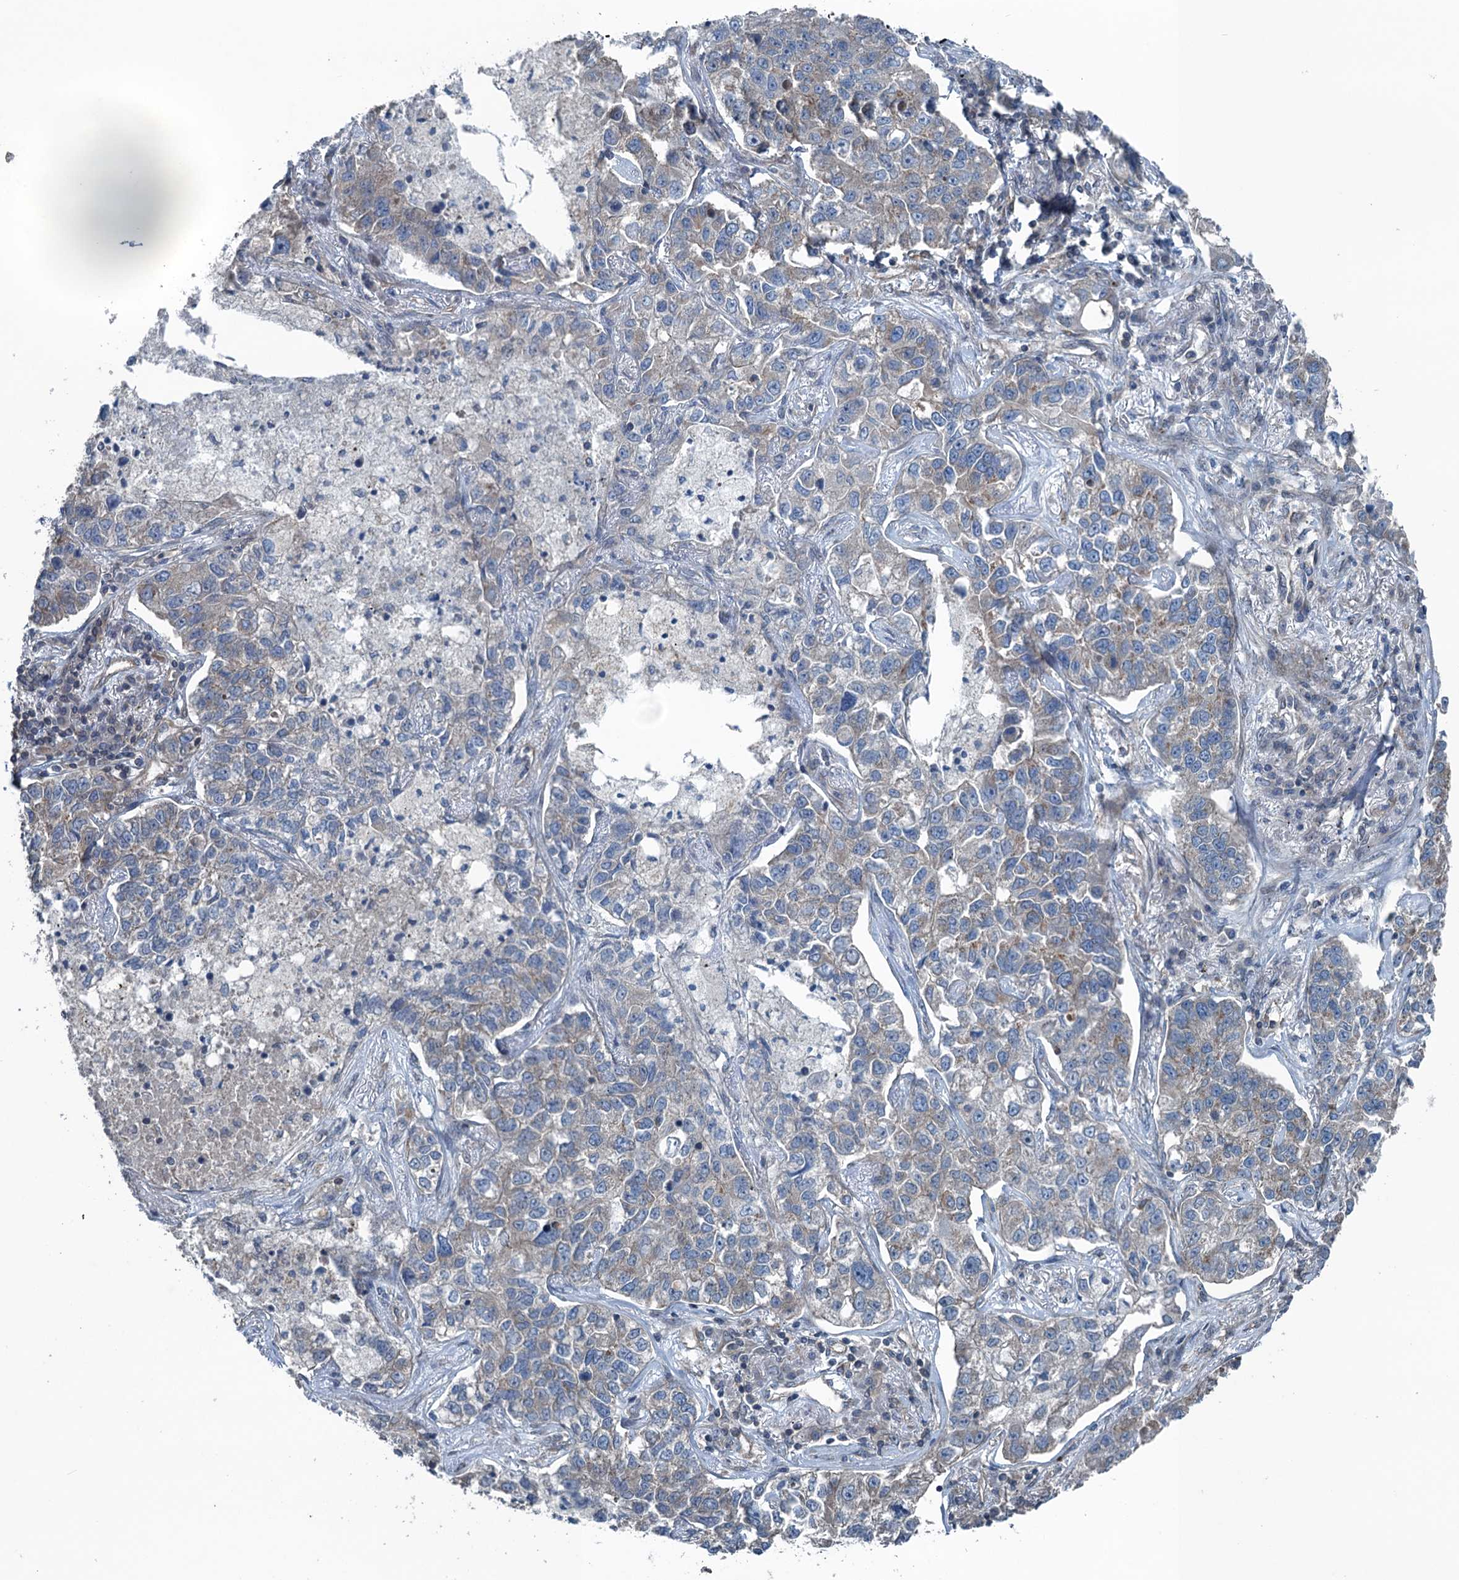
{"staining": {"intensity": "weak", "quantity": "<25%", "location": "cytoplasmic/membranous"}, "tissue": "lung cancer", "cell_type": "Tumor cells", "image_type": "cancer", "snomed": [{"axis": "morphology", "description": "Adenocarcinoma, NOS"}, {"axis": "topography", "description": "Lung"}], "caption": "A histopathology image of lung cancer stained for a protein shows no brown staining in tumor cells.", "gene": "TRAPPC8", "patient": {"sex": "male", "age": 49}}